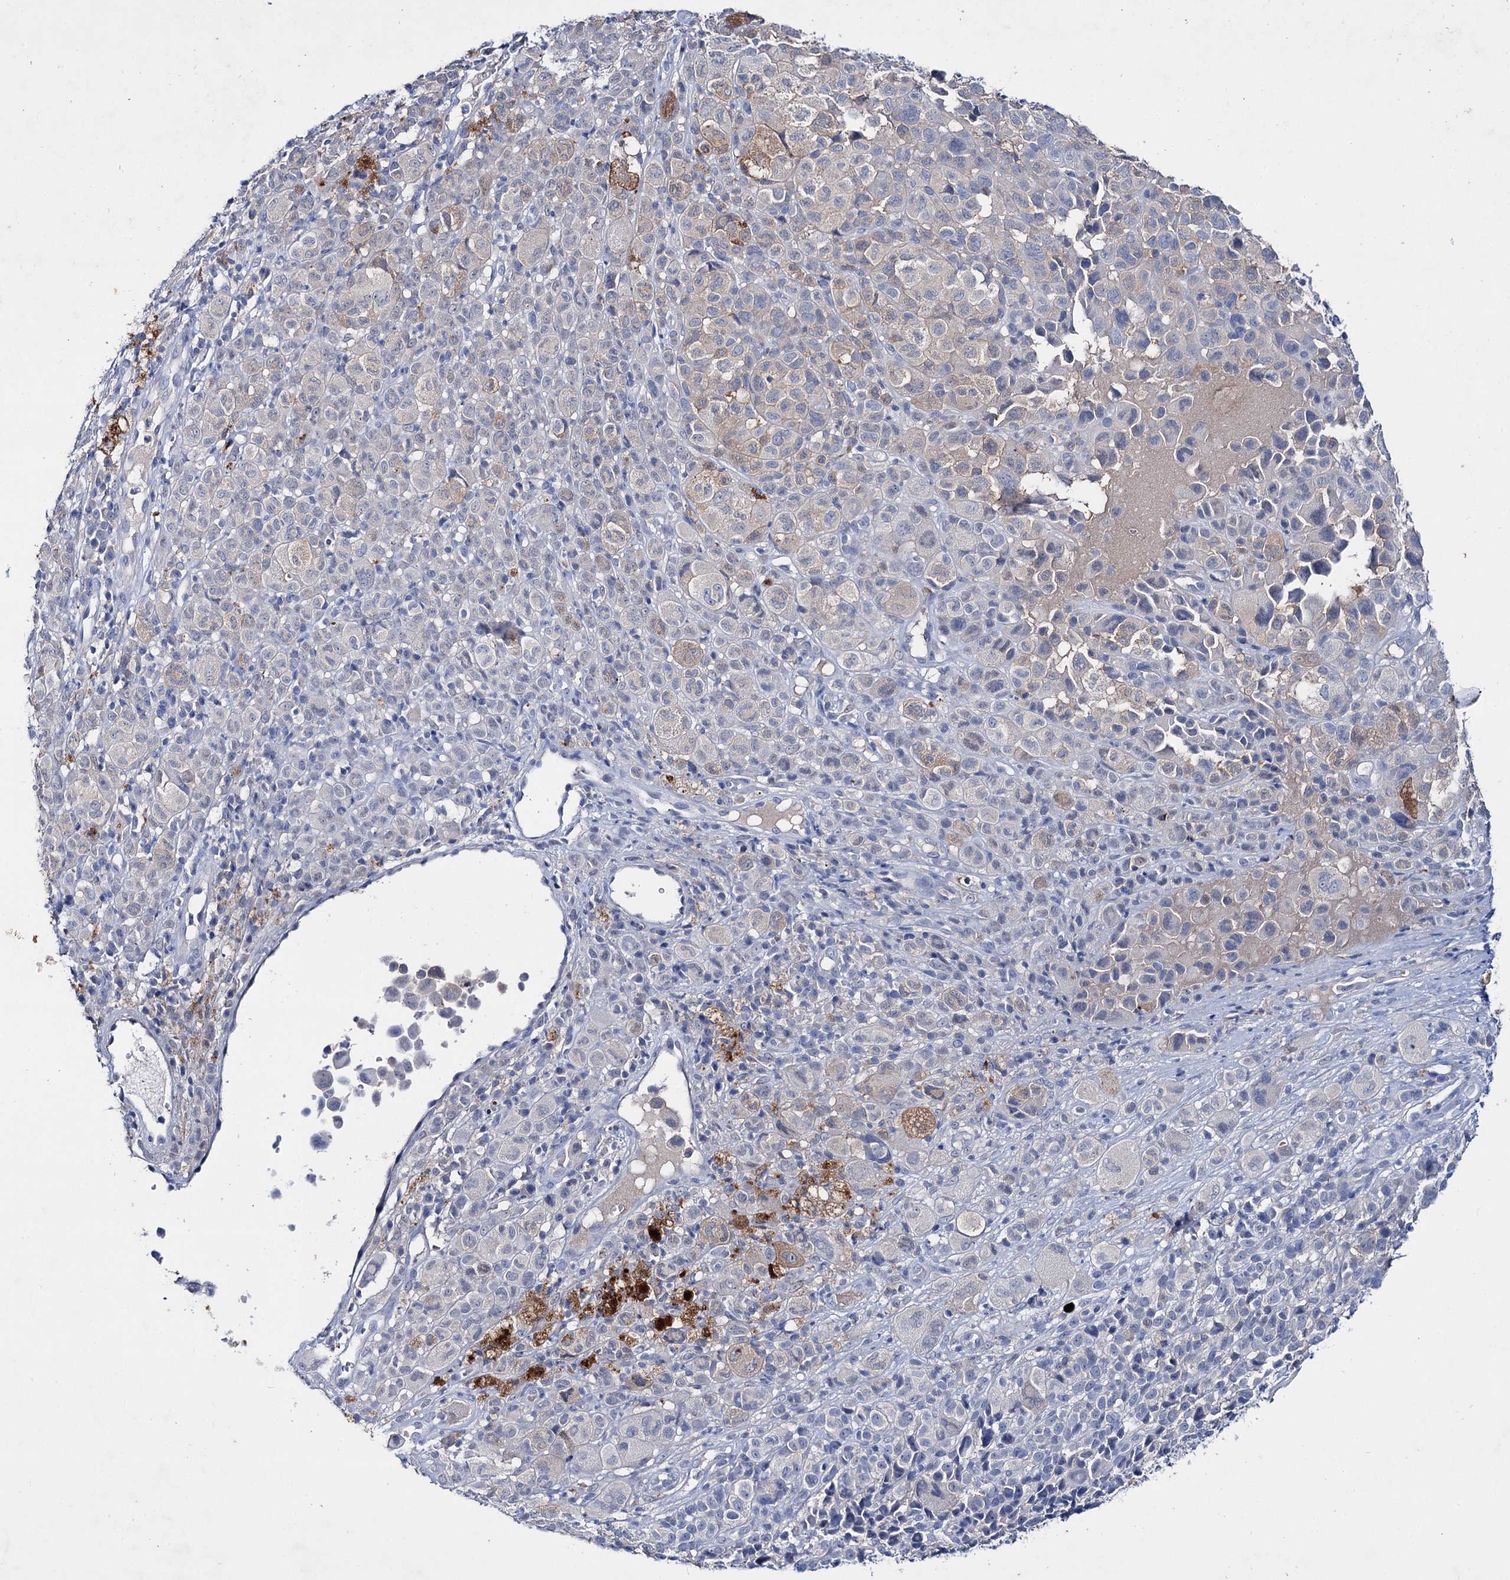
{"staining": {"intensity": "weak", "quantity": "<25%", "location": "cytoplasmic/membranous"}, "tissue": "melanoma", "cell_type": "Tumor cells", "image_type": "cancer", "snomed": [{"axis": "morphology", "description": "Malignant melanoma, NOS"}, {"axis": "topography", "description": "Skin of trunk"}], "caption": "The micrograph demonstrates no staining of tumor cells in melanoma.", "gene": "LYZL4", "patient": {"sex": "male", "age": 71}}